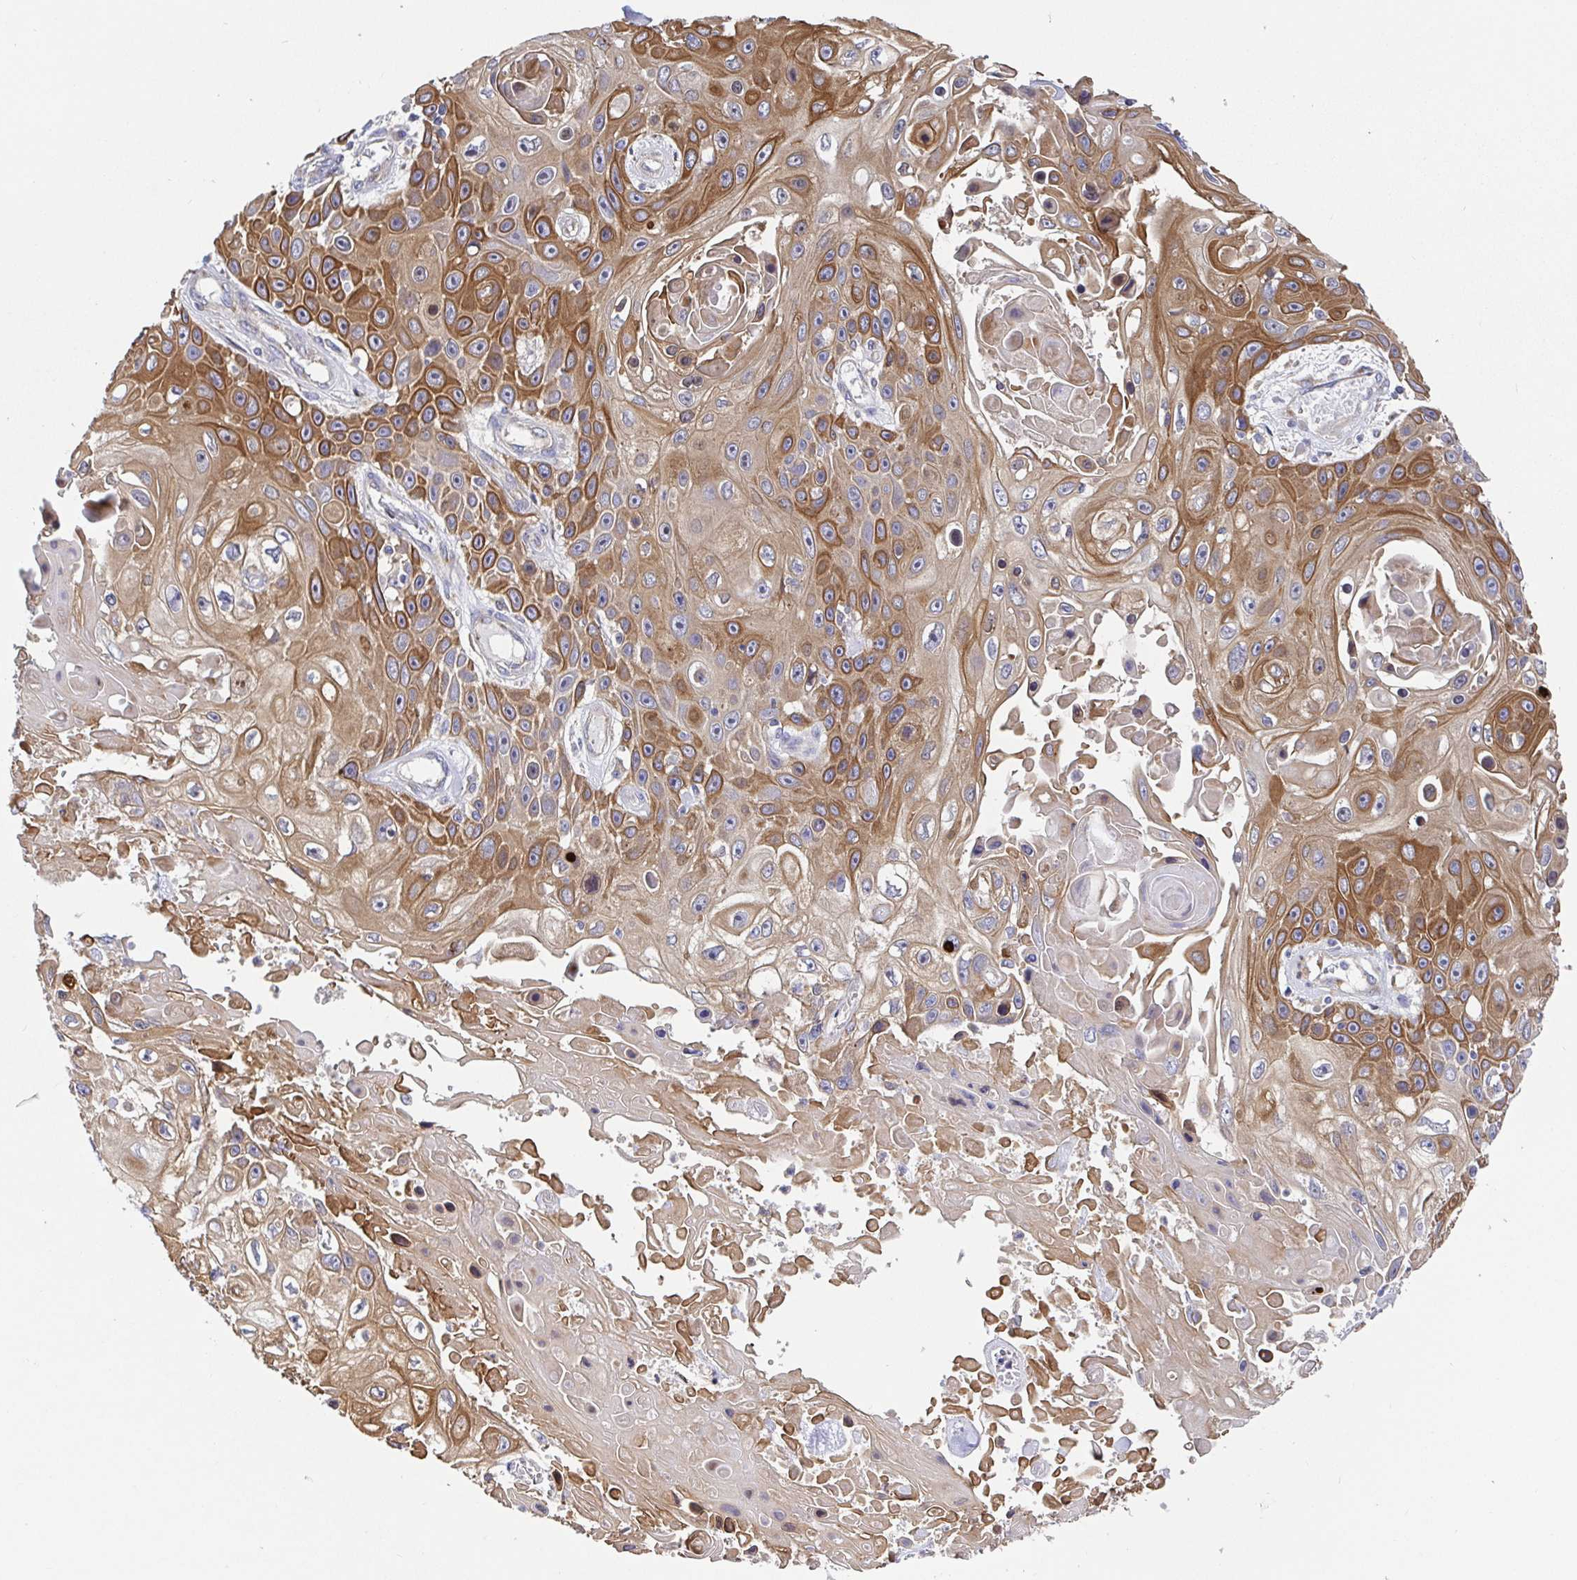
{"staining": {"intensity": "moderate", "quantity": ">75%", "location": "cytoplasmic/membranous"}, "tissue": "skin cancer", "cell_type": "Tumor cells", "image_type": "cancer", "snomed": [{"axis": "morphology", "description": "Squamous cell carcinoma, NOS"}, {"axis": "topography", "description": "Skin"}], "caption": "IHC histopathology image of human skin cancer (squamous cell carcinoma) stained for a protein (brown), which exhibits medium levels of moderate cytoplasmic/membranous expression in approximately >75% of tumor cells.", "gene": "GOLGA1", "patient": {"sex": "male", "age": 82}}